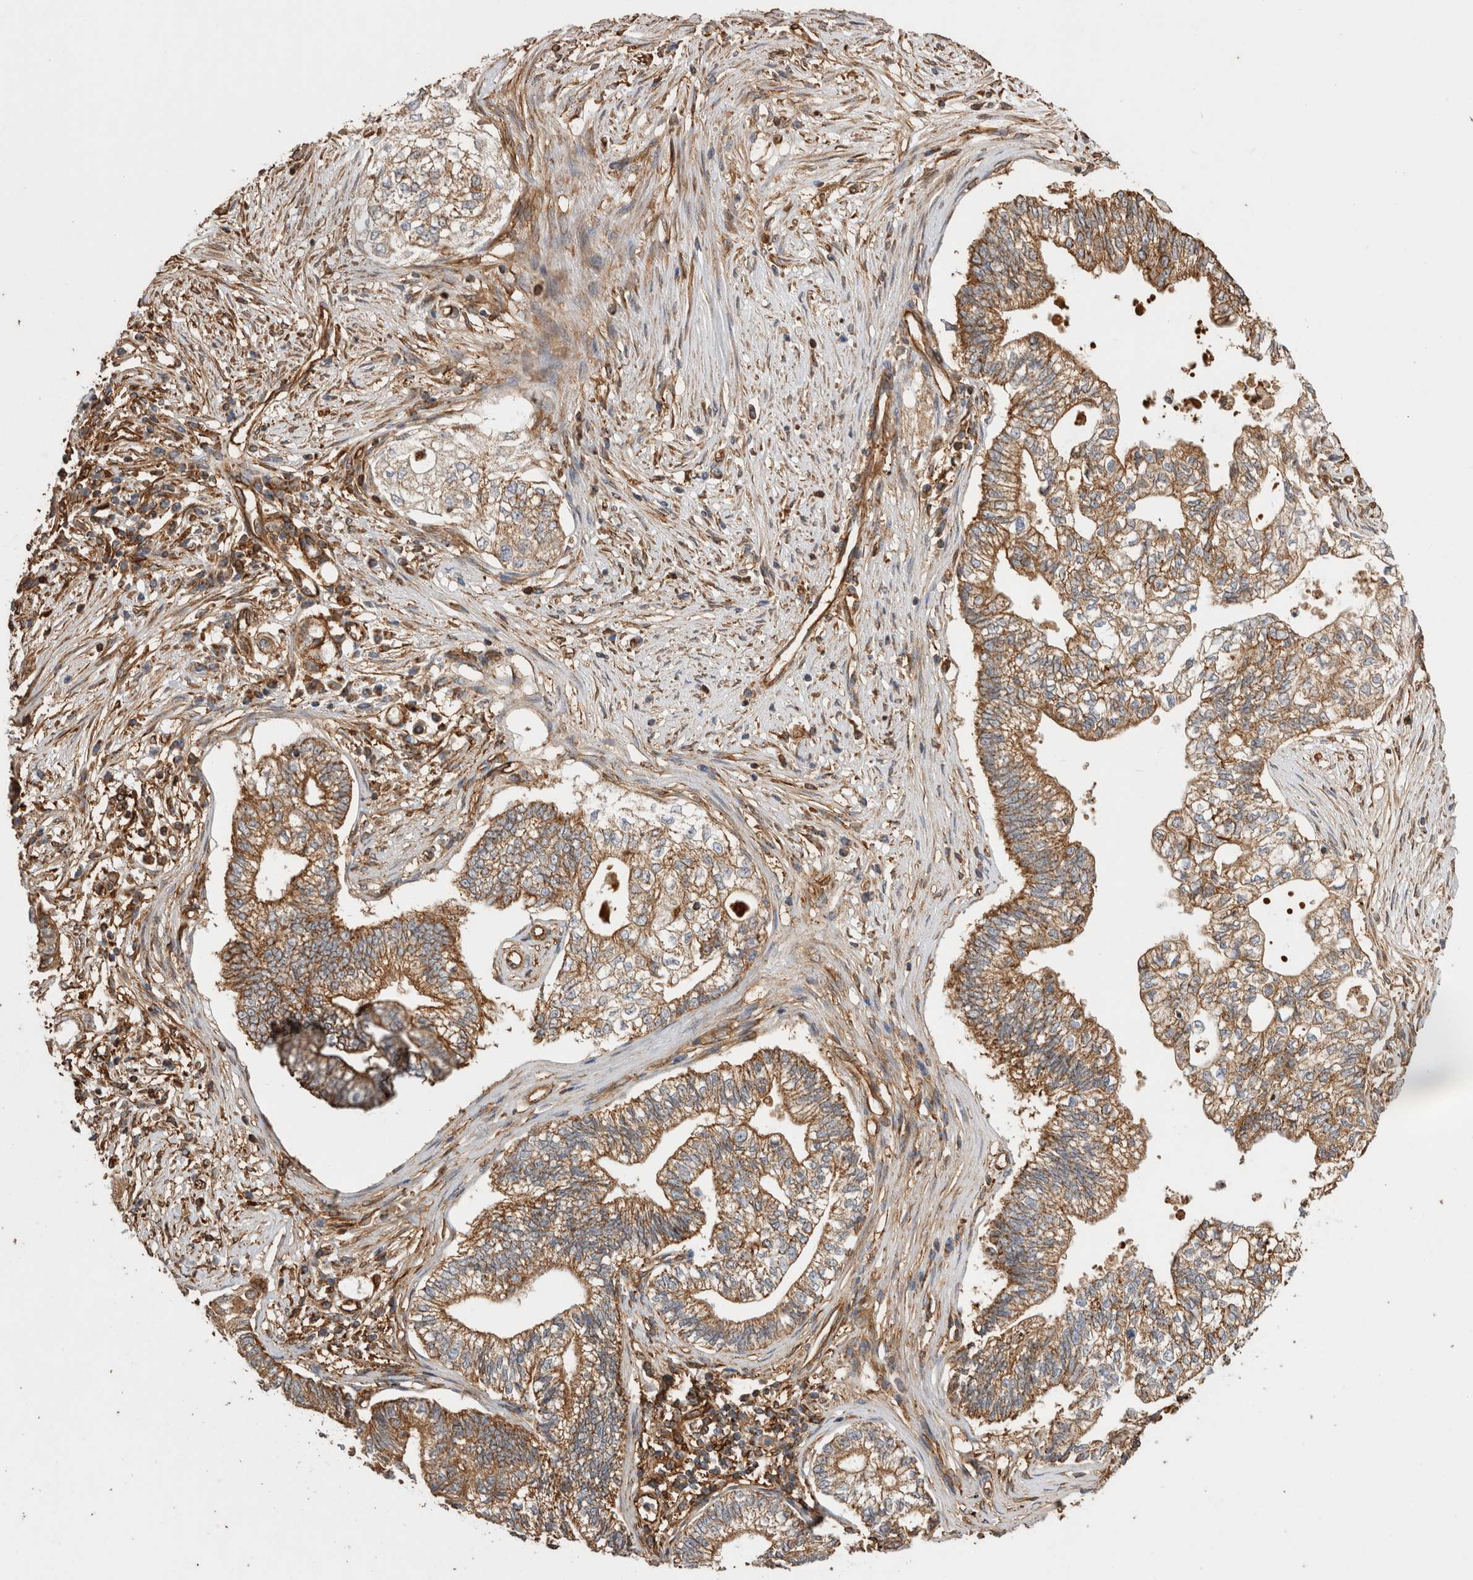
{"staining": {"intensity": "moderate", "quantity": ">75%", "location": "cytoplasmic/membranous"}, "tissue": "pancreatic cancer", "cell_type": "Tumor cells", "image_type": "cancer", "snomed": [{"axis": "morphology", "description": "Adenocarcinoma, NOS"}, {"axis": "topography", "description": "Pancreas"}], "caption": "A brown stain labels moderate cytoplasmic/membranous staining of a protein in pancreatic cancer (adenocarcinoma) tumor cells.", "gene": "ZNF397", "patient": {"sex": "male", "age": 72}}